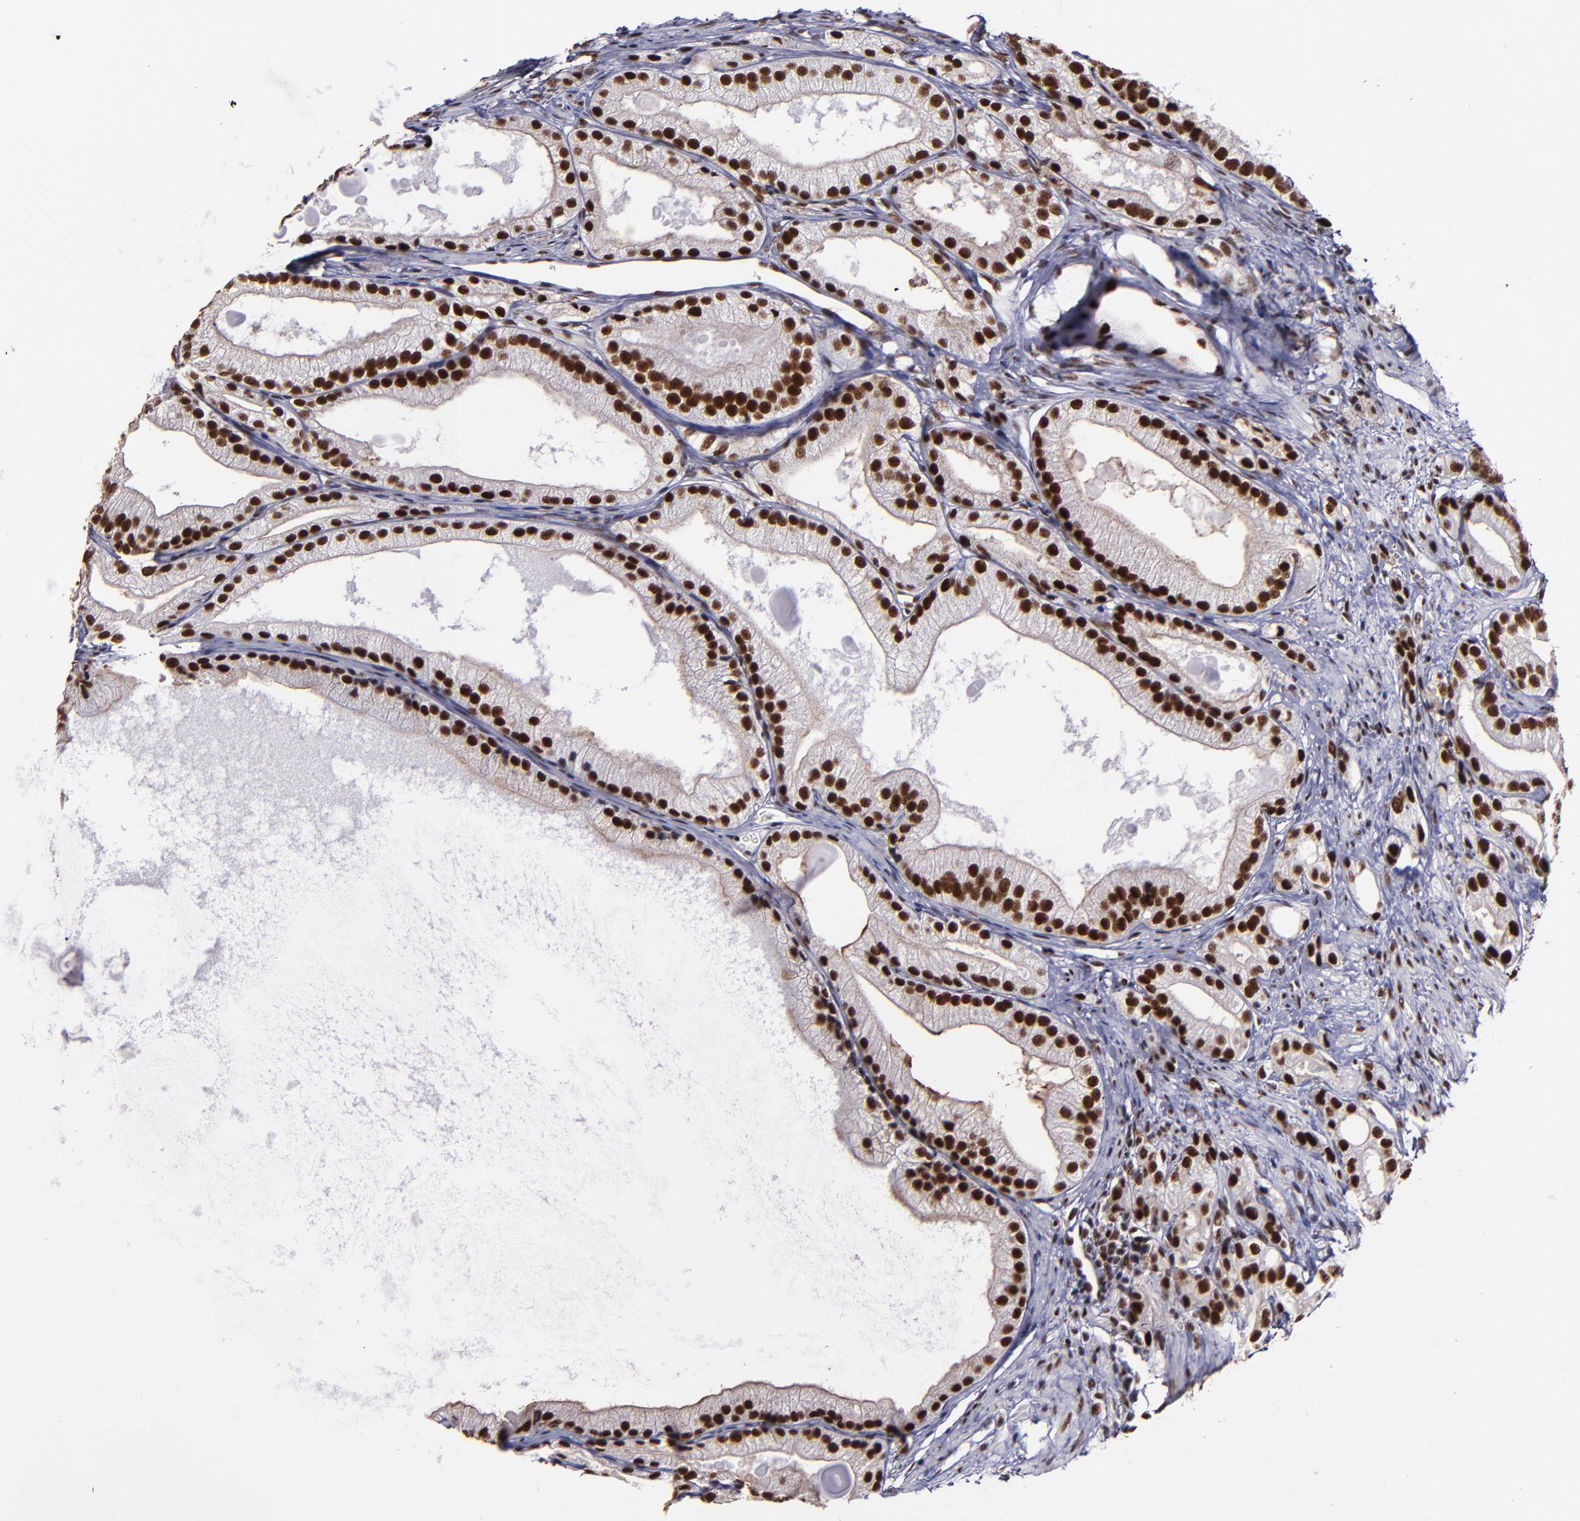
{"staining": {"intensity": "strong", "quantity": ">75%", "location": "nuclear"}, "tissue": "prostate cancer", "cell_type": "Tumor cells", "image_type": "cancer", "snomed": [{"axis": "morphology", "description": "Adenocarcinoma, Low grade"}, {"axis": "topography", "description": "Prostate"}], "caption": "Prostate cancer (adenocarcinoma (low-grade)) stained with DAB (3,3'-diaminobenzidine) IHC shows high levels of strong nuclear expression in about >75% of tumor cells.", "gene": "PPP4R3A", "patient": {"sex": "male", "age": 69}}